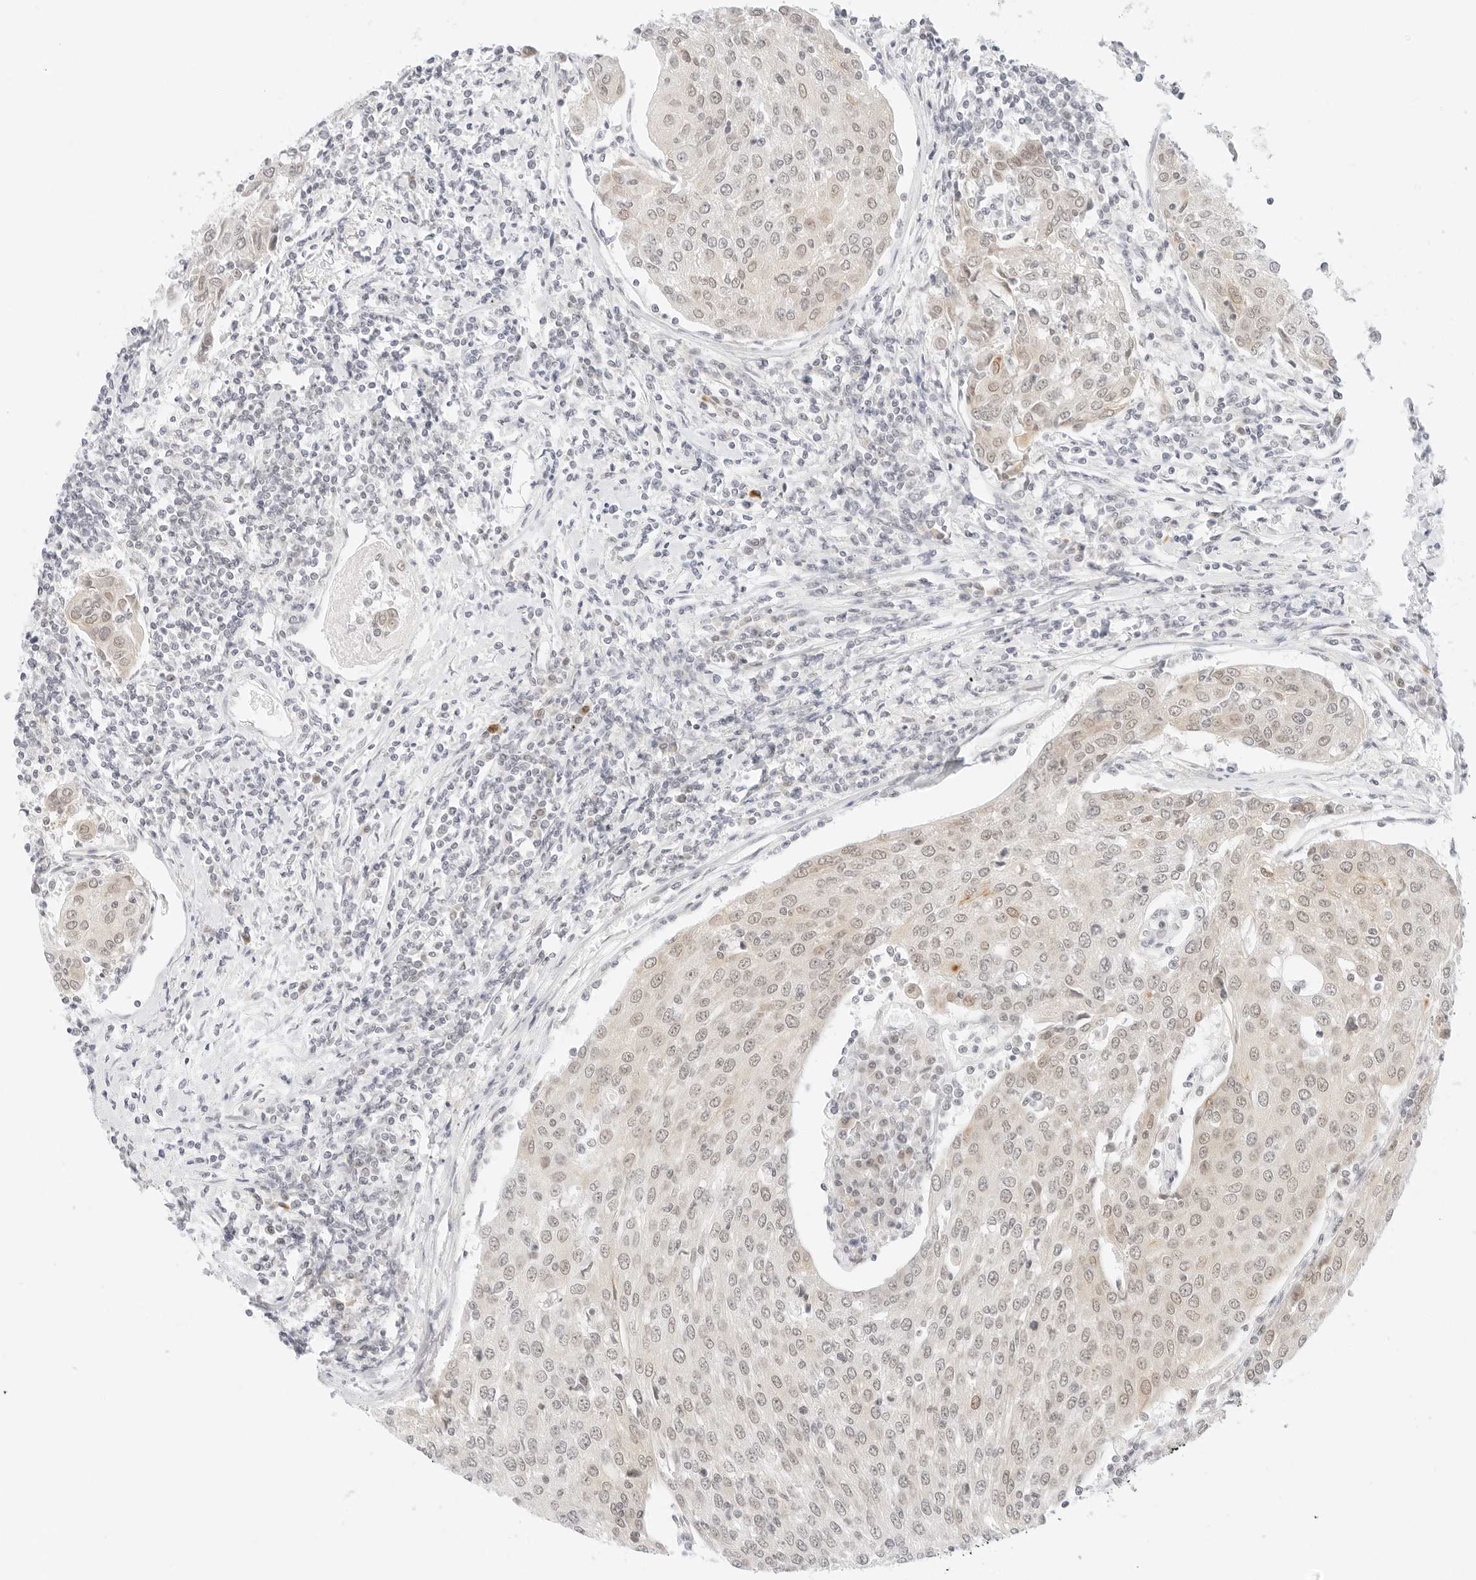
{"staining": {"intensity": "weak", "quantity": "<25%", "location": "nuclear"}, "tissue": "urothelial cancer", "cell_type": "Tumor cells", "image_type": "cancer", "snomed": [{"axis": "morphology", "description": "Urothelial carcinoma, High grade"}, {"axis": "topography", "description": "Urinary bladder"}], "caption": "There is no significant positivity in tumor cells of urothelial cancer.", "gene": "POLR3C", "patient": {"sex": "female", "age": 85}}